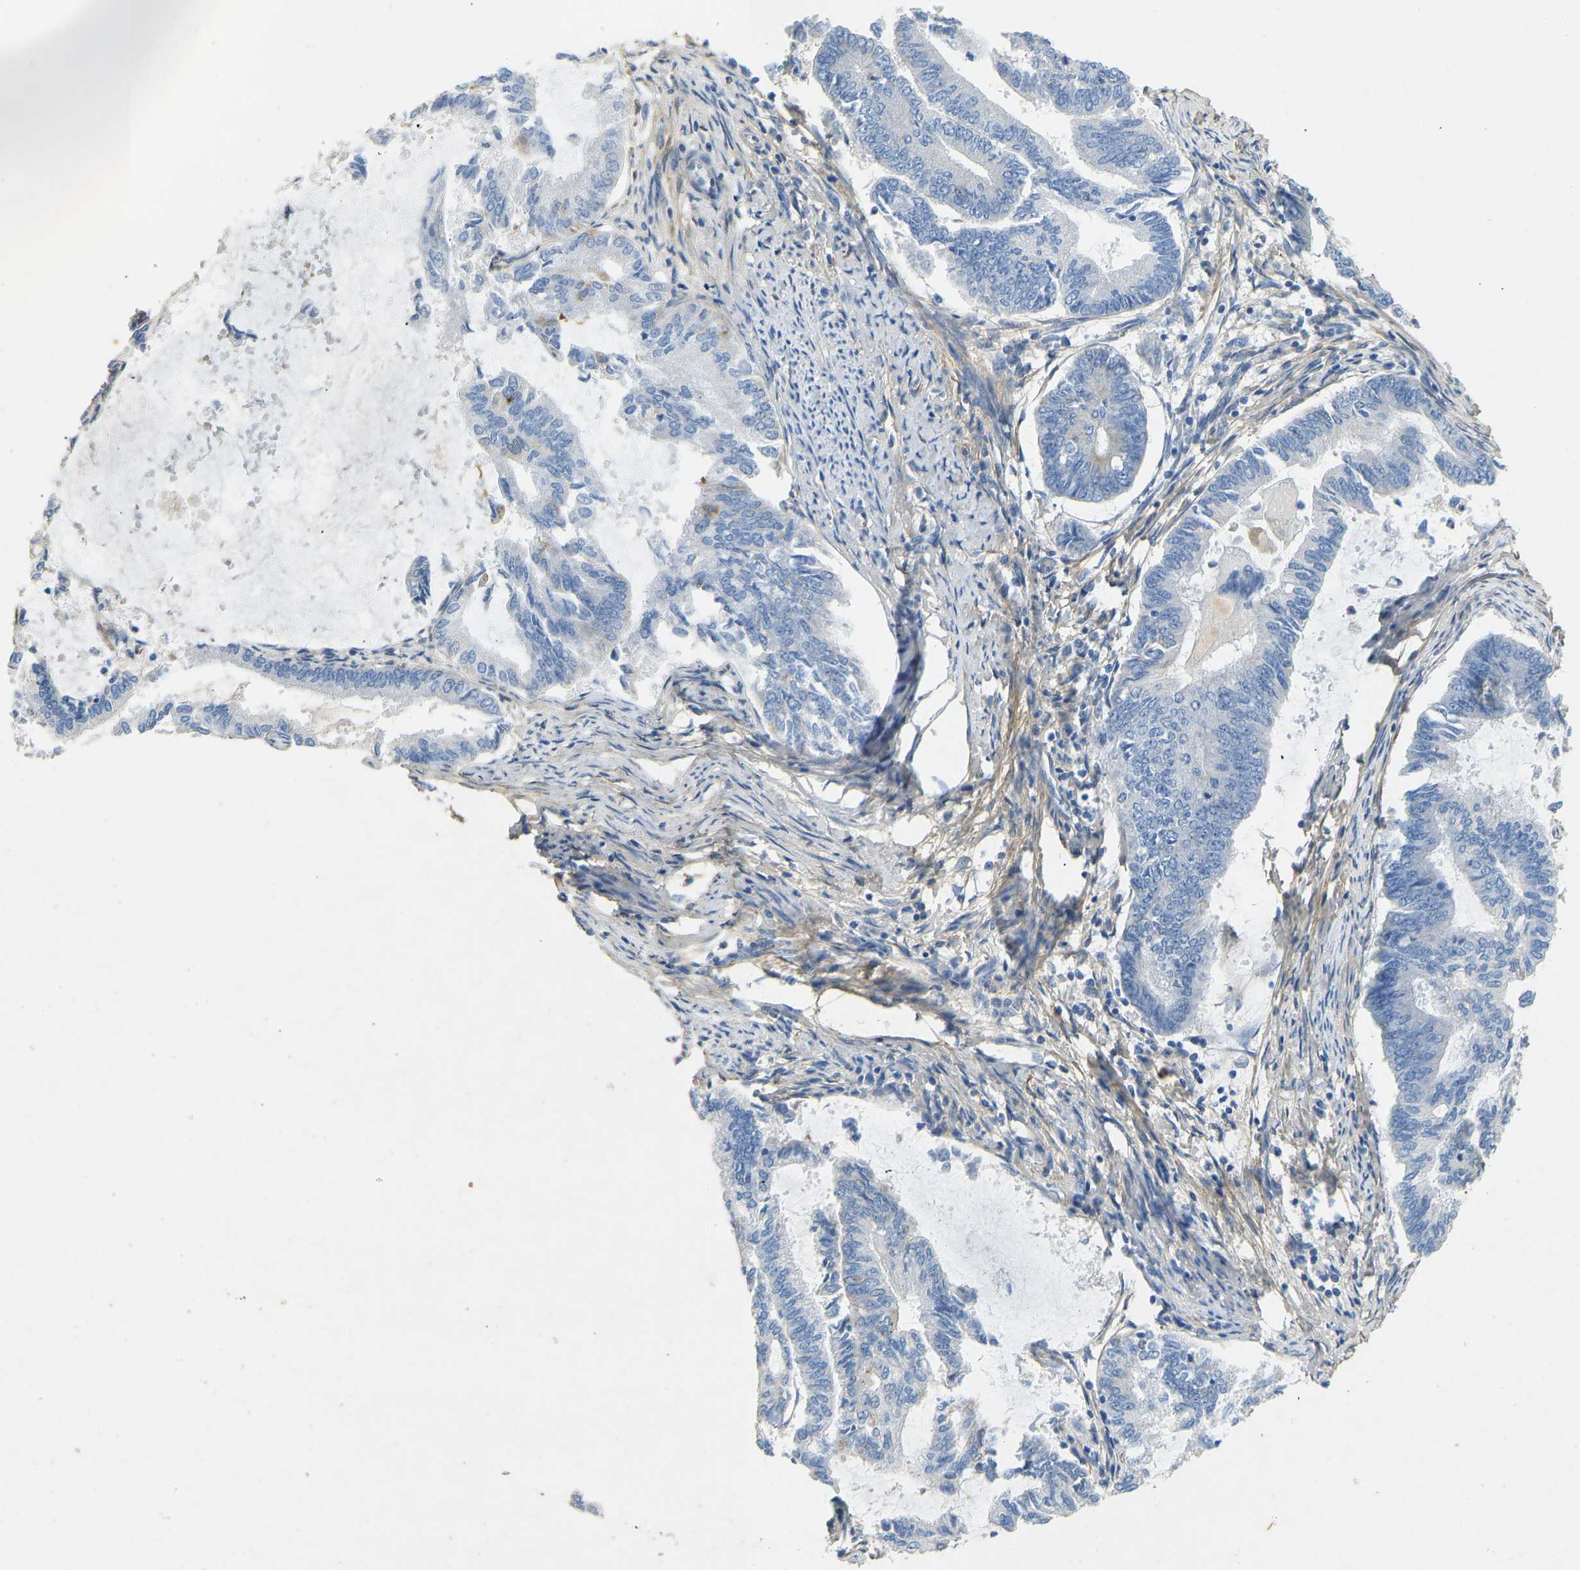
{"staining": {"intensity": "negative", "quantity": "none", "location": "none"}, "tissue": "endometrial cancer", "cell_type": "Tumor cells", "image_type": "cancer", "snomed": [{"axis": "morphology", "description": "Adenocarcinoma, NOS"}, {"axis": "topography", "description": "Endometrium"}], "caption": "The immunohistochemistry (IHC) micrograph has no significant staining in tumor cells of endometrial adenocarcinoma tissue. (DAB immunohistochemistry (IHC) visualized using brightfield microscopy, high magnification).", "gene": "TECTA", "patient": {"sex": "female", "age": 86}}